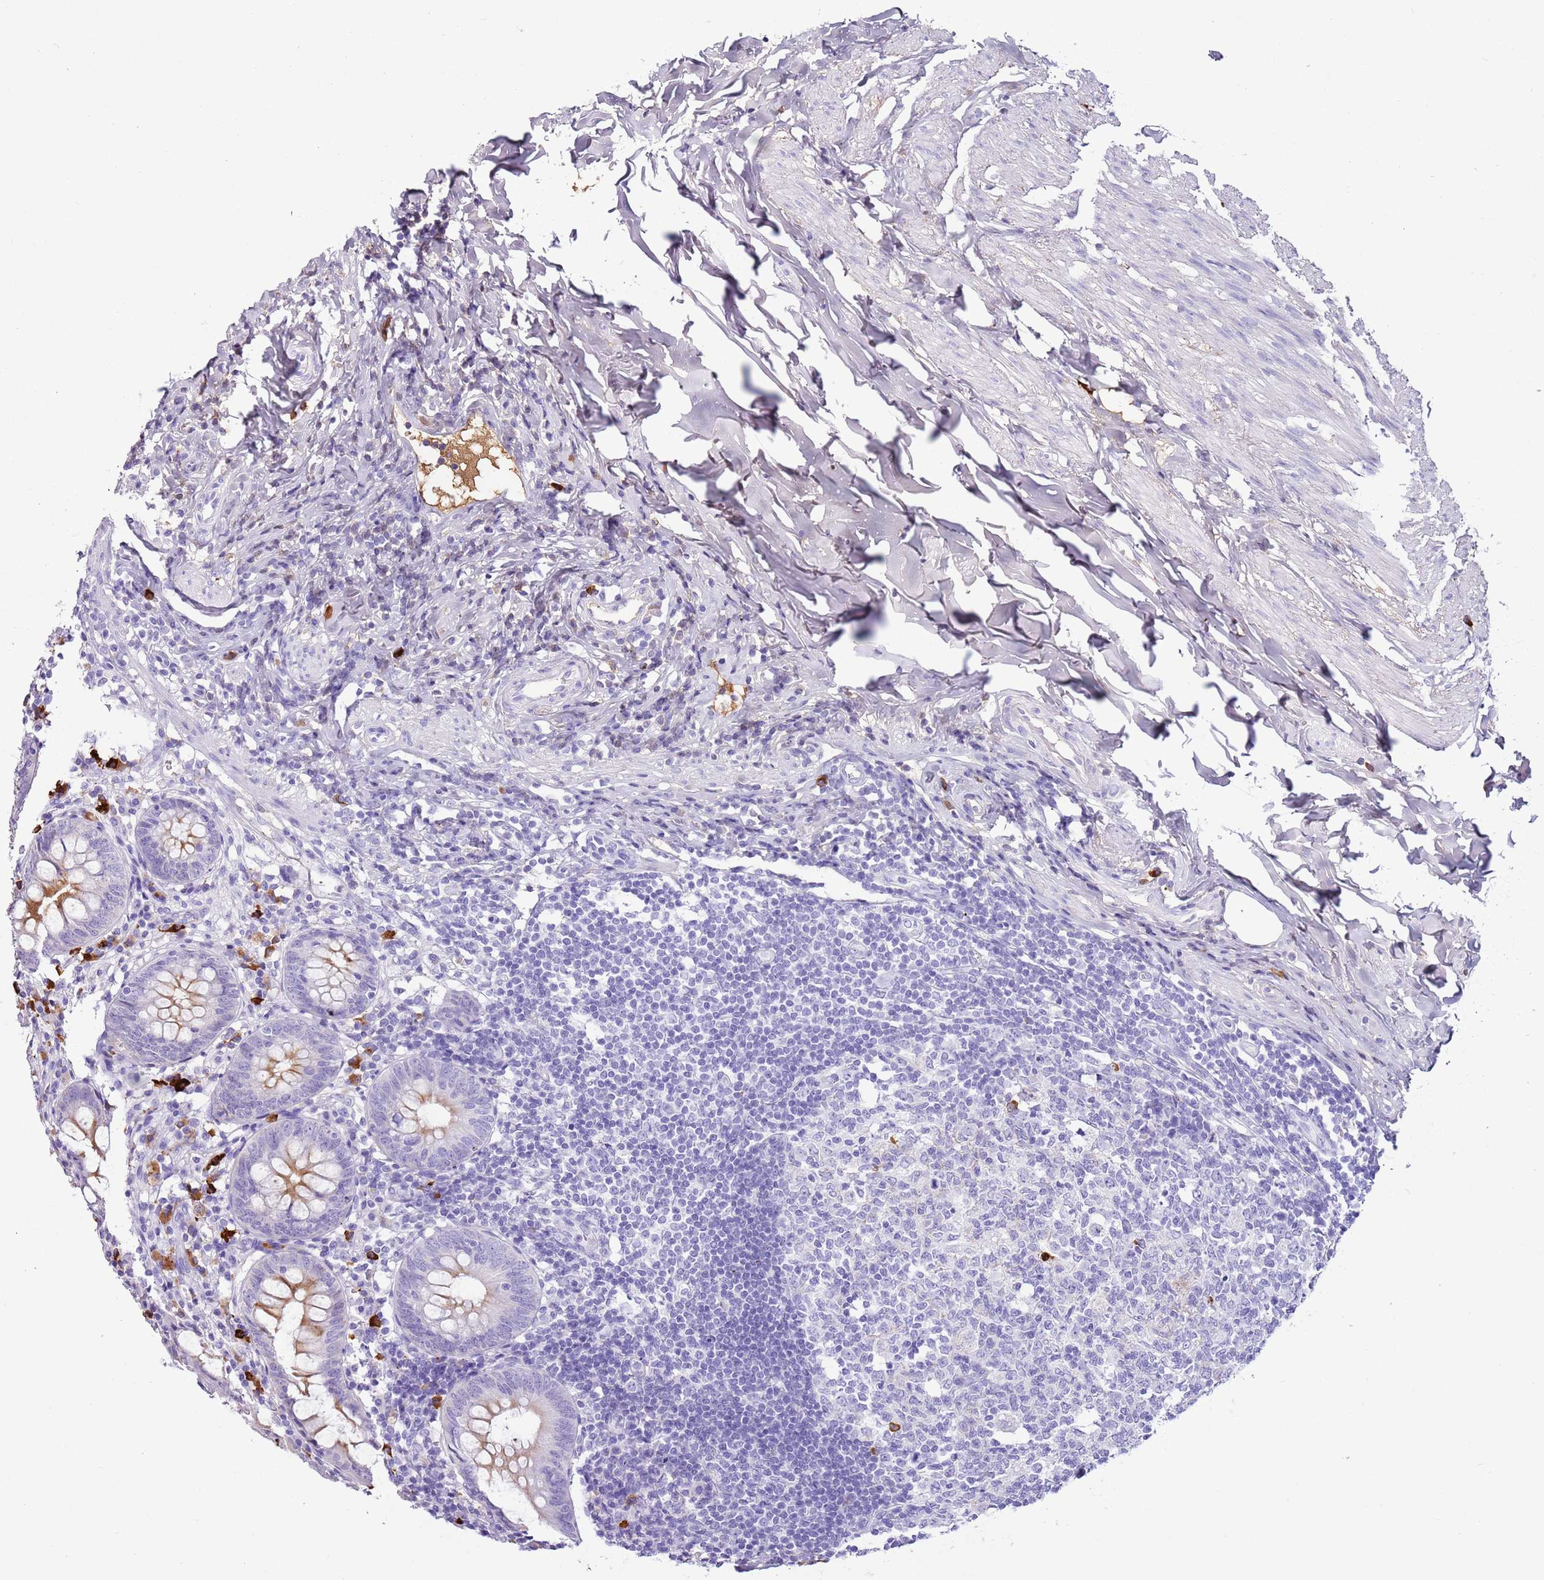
{"staining": {"intensity": "moderate", "quantity": "<25%", "location": "cytoplasmic/membranous"}, "tissue": "appendix", "cell_type": "Glandular cells", "image_type": "normal", "snomed": [{"axis": "morphology", "description": "Normal tissue, NOS"}, {"axis": "topography", "description": "Appendix"}], "caption": "The immunohistochemical stain shows moderate cytoplasmic/membranous expression in glandular cells of benign appendix.", "gene": "IGKV3", "patient": {"sex": "female", "age": 54}}